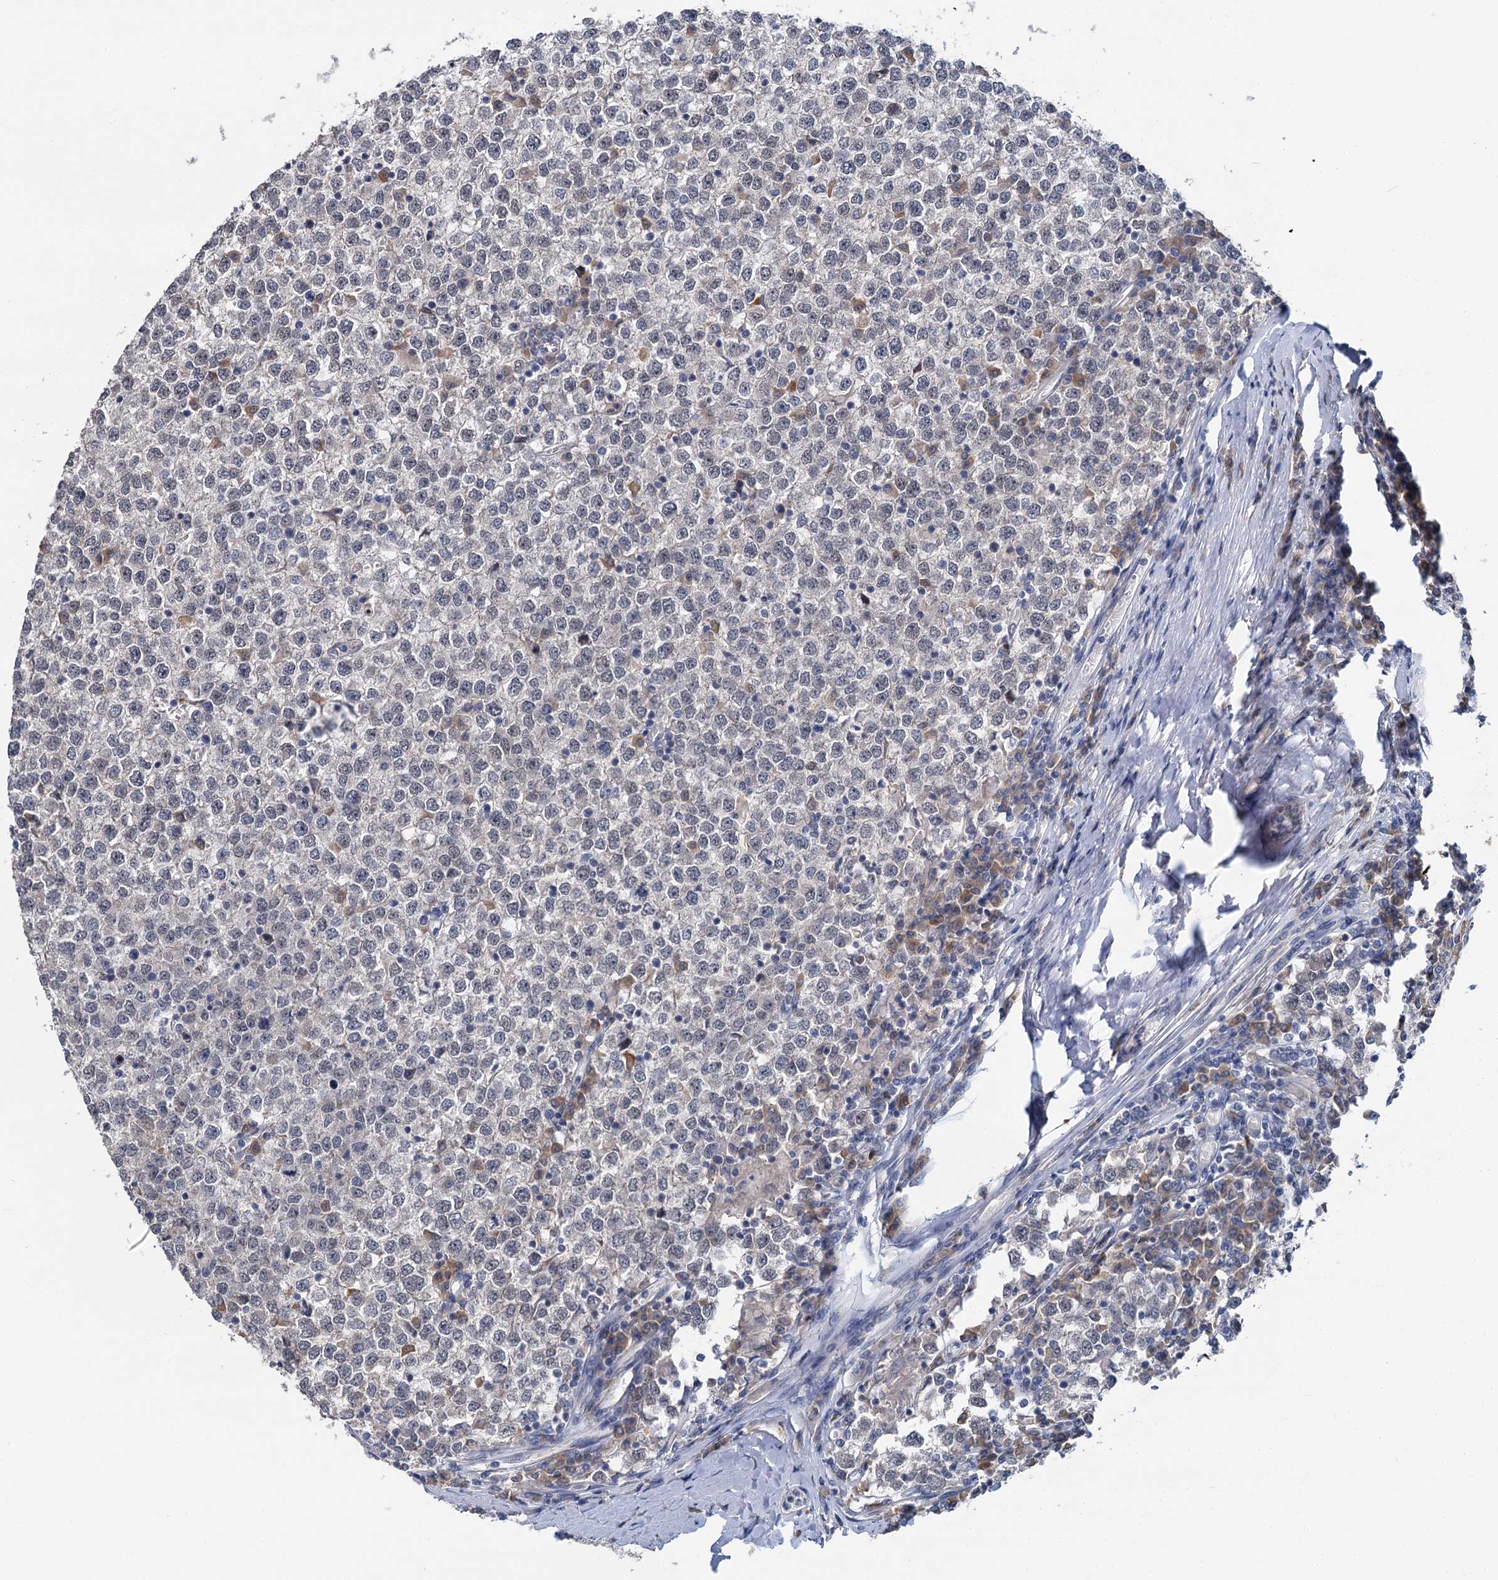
{"staining": {"intensity": "negative", "quantity": "none", "location": "none"}, "tissue": "testis cancer", "cell_type": "Tumor cells", "image_type": "cancer", "snomed": [{"axis": "morphology", "description": "Seminoma, NOS"}, {"axis": "topography", "description": "Testis"}], "caption": "Photomicrograph shows no significant protein expression in tumor cells of testis seminoma.", "gene": "ANKRD42", "patient": {"sex": "male", "age": 65}}